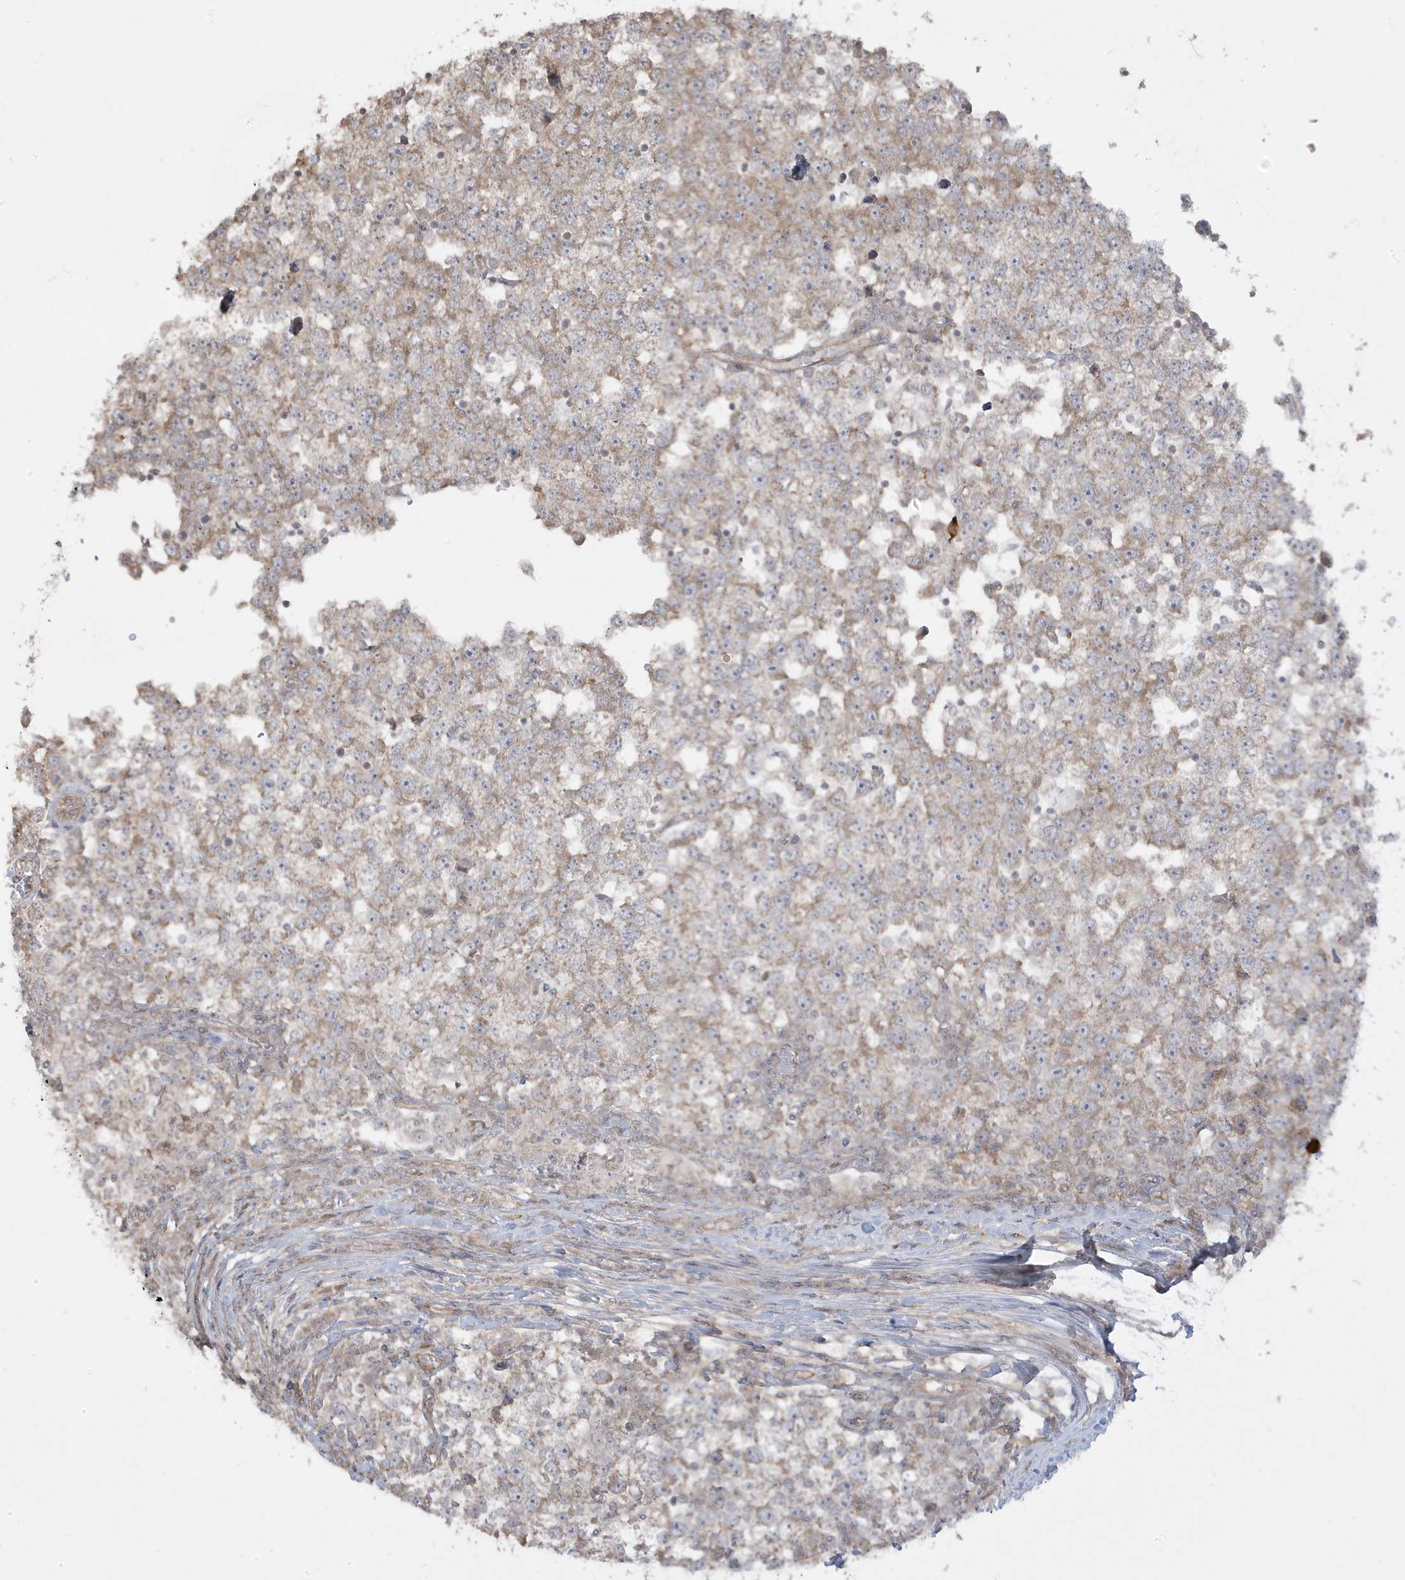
{"staining": {"intensity": "weak", "quantity": "25%-75%", "location": "cytoplasmic/membranous"}, "tissue": "testis cancer", "cell_type": "Tumor cells", "image_type": "cancer", "snomed": [{"axis": "morphology", "description": "Seminoma, NOS"}, {"axis": "topography", "description": "Testis"}], "caption": "Tumor cells show low levels of weak cytoplasmic/membranous staining in approximately 25%-75% of cells in human seminoma (testis).", "gene": "DNAJC12", "patient": {"sex": "male", "age": 65}}